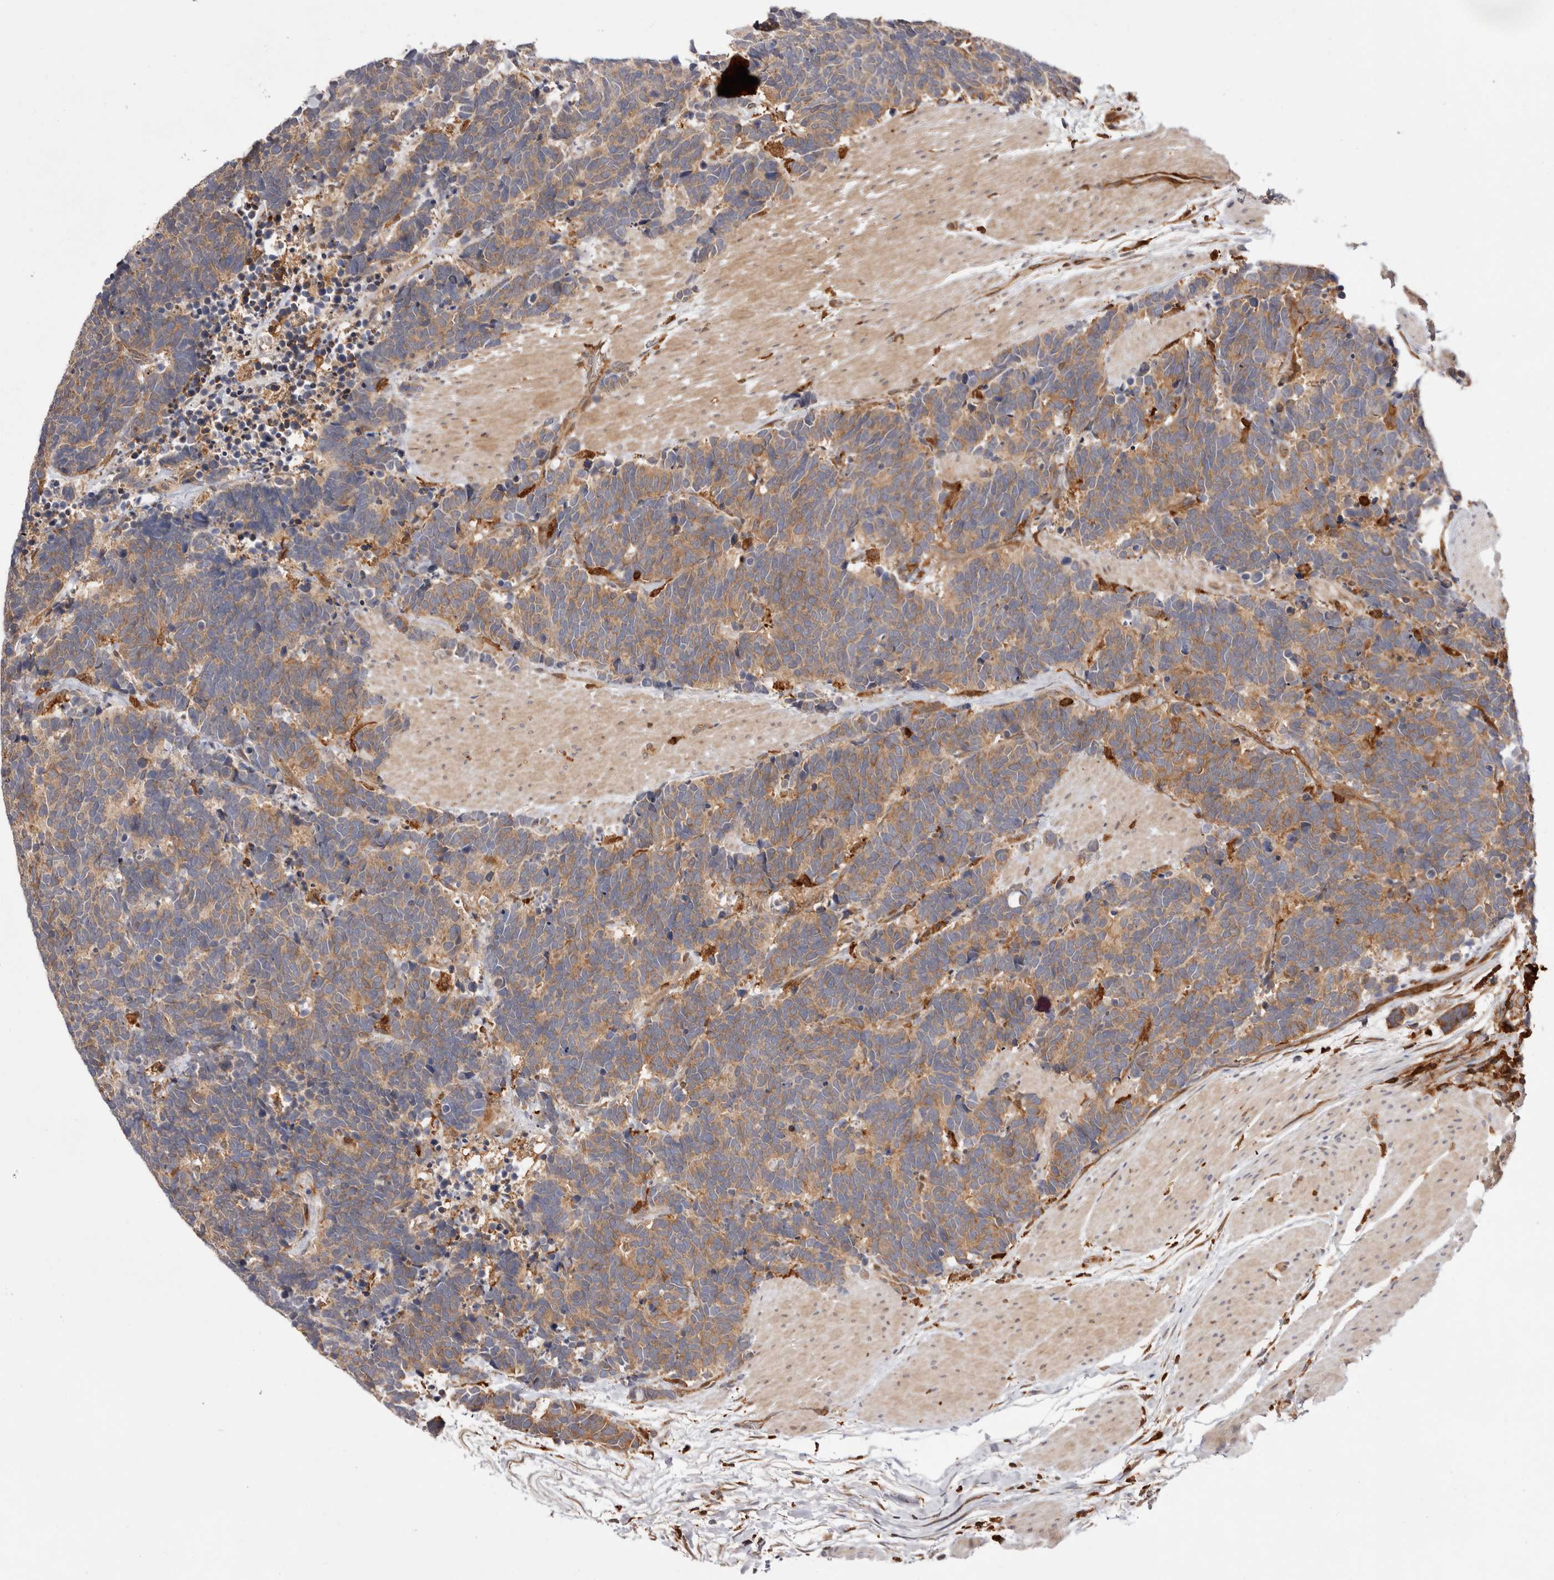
{"staining": {"intensity": "moderate", "quantity": ">75%", "location": "cytoplasmic/membranous"}, "tissue": "carcinoid", "cell_type": "Tumor cells", "image_type": "cancer", "snomed": [{"axis": "morphology", "description": "Carcinoma, NOS"}, {"axis": "morphology", "description": "Carcinoid, malignant, NOS"}, {"axis": "topography", "description": "Urinary bladder"}], "caption": "The image exhibits staining of carcinoid, revealing moderate cytoplasmic/membranous protein positivity (brown color) within tumor cells.", "gene": "RNF213", "patient": {"sex": "male", "age": 57}}